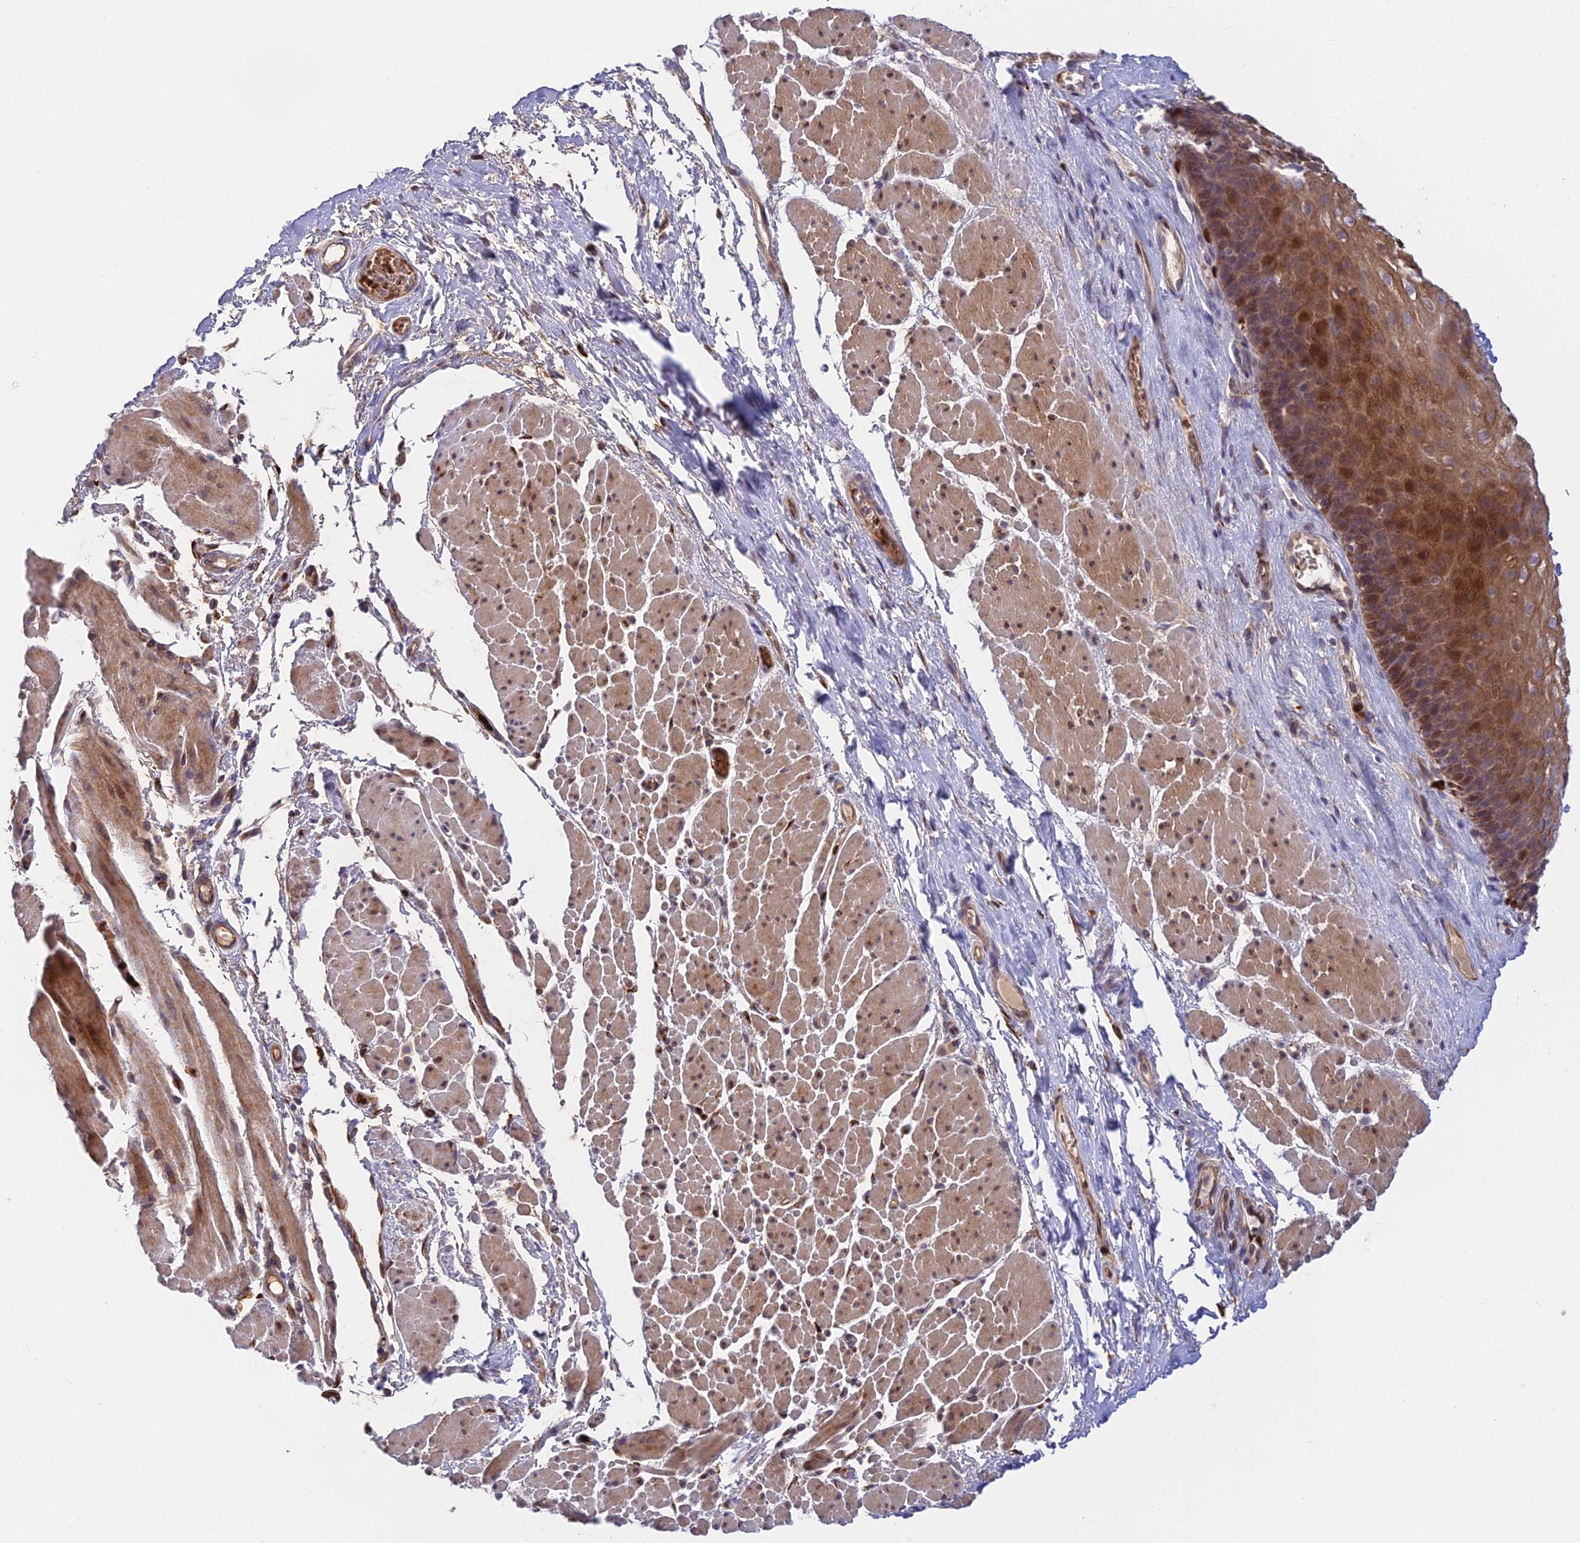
{"staining": {"intensity": "moderate", "quantity": ">75%", "location": "cytoplasmic/membranous"}, "tissue": "esophagus", "cell_type": "Squamous epithelial cells", "image_type": "normal", "snomed": [{"axis": "morphology", "description": "Normal tissue, NOS"}, {"axis": "topography", "description": "Esophagus"}], "caption": "Squamous epithelial cells exhibit medium levels of moderate cytoplasmic/membranous positivity in about >75% of cells in normal esophagus.", "gene": "UFSP2", "patient": {"sex": "female", "age": 66}}